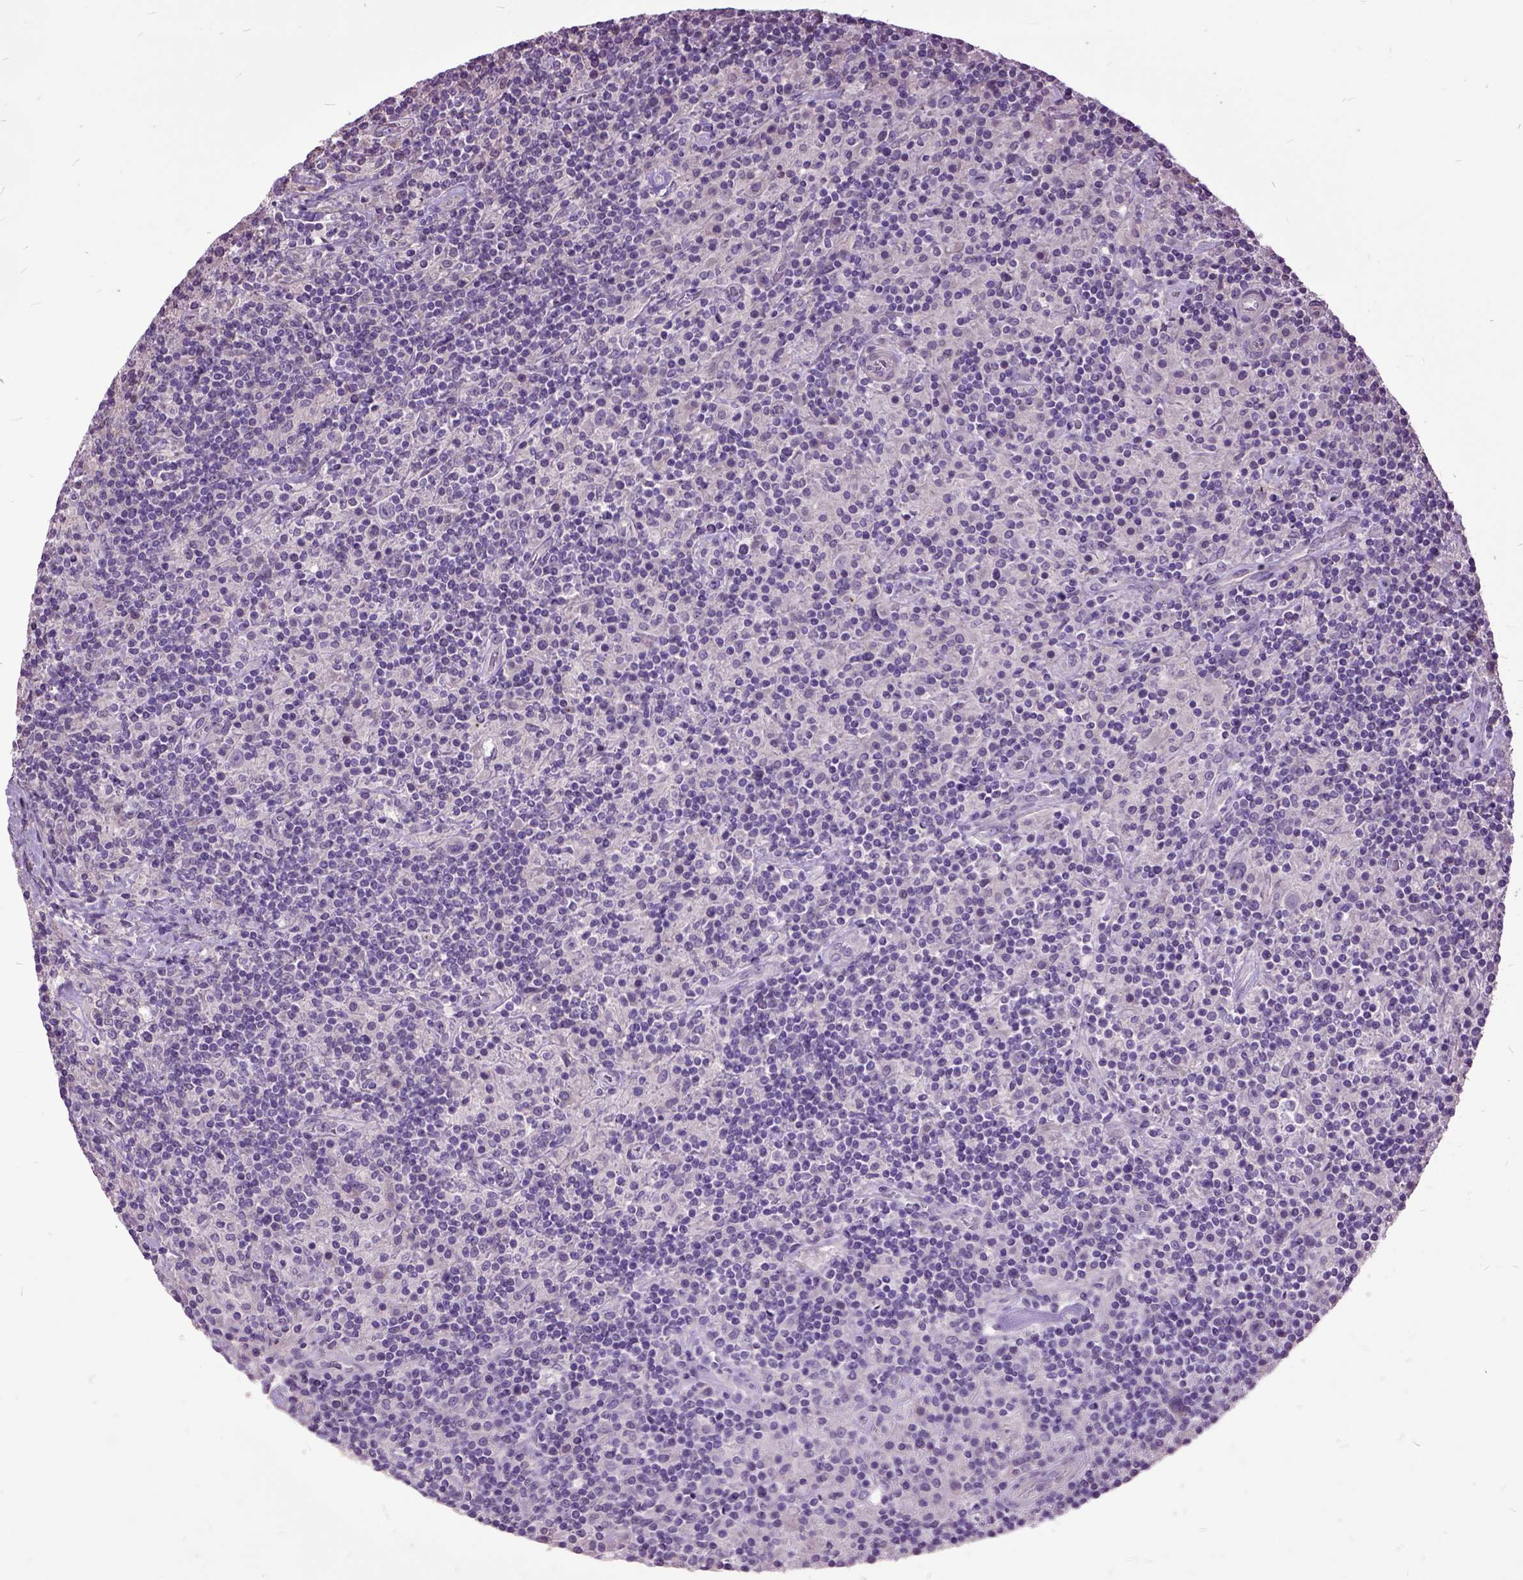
{"staining": {"intensity": "negative", "quantity": "none", "location": "none"}, "tissue": "lymphoma", "cell_type": "Tumor cells", "image_type": "cancer", "snomed": [{"axis": "morphology", "description": "Hodgkin's disease, NOS"}, {"axis": "topography", "description": "Lymph node"}], "caption": "Immunohistochemical staining of human lymphoma demonstrates no significant positivity in tumor cells. The staining was performed using DAB to visualize the protein expression in brown, while the nuclei were stained in blue with hematoxylin (Magnification: 20x).", "gene": "AREG", "patient": {"sex": "male", "age": 70}}